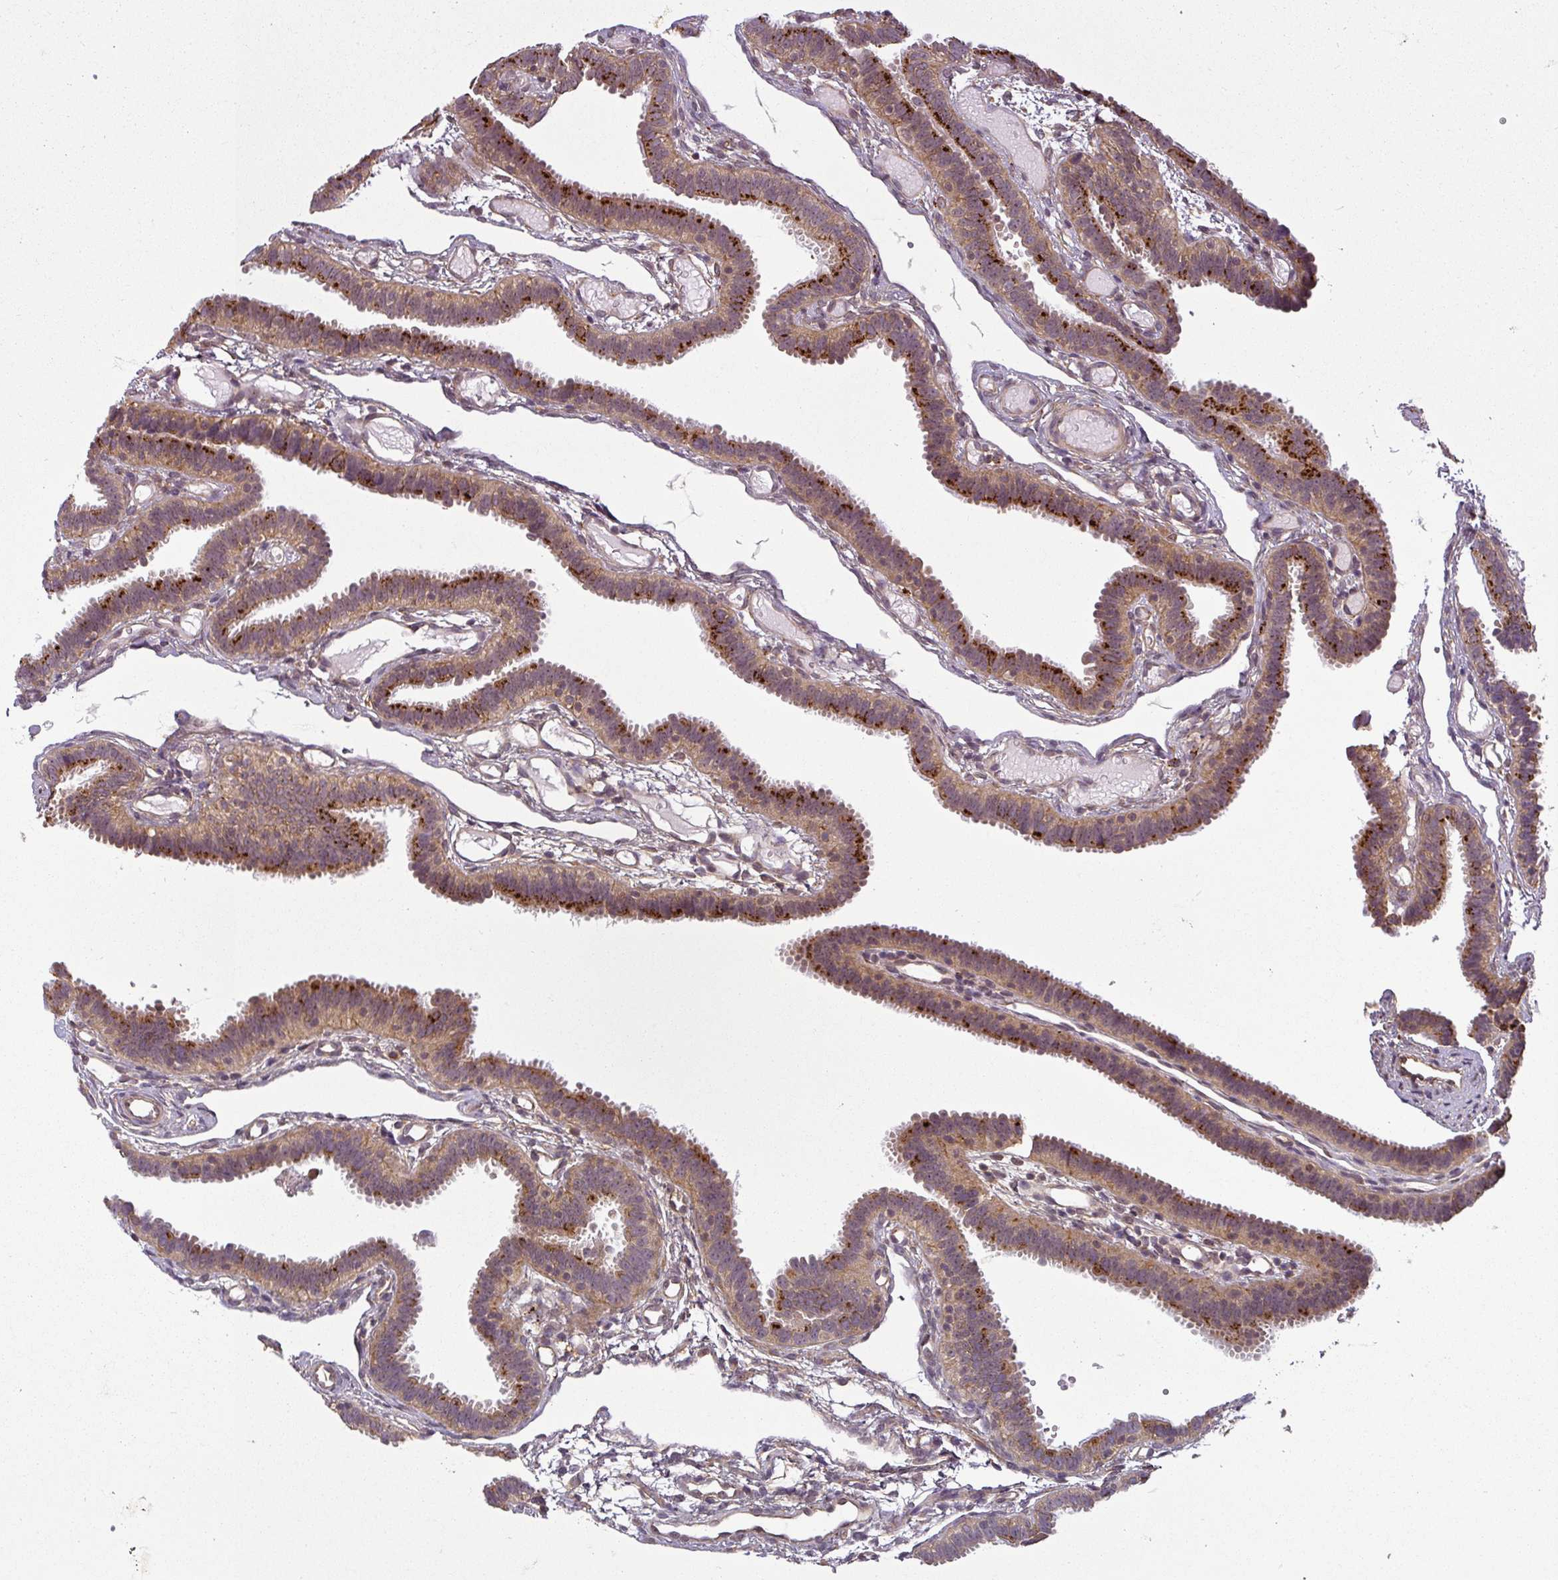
{"staining": {"intensity": "moderate", "quantity": ">75%", "location": "cytoplasmic/membranous,nuclear"}, "tissue": "fallopian tube", "cell_type": "Glandular cells", "image_type": "normal", "snomed": [{"axis": "morphology", "description": "Normal tissue, NOS"}, {"axis": "topography", "description": "Fallopian tube"}], "caption": "Protein positivity by immunohistochemistry shows moderate cytoplasmic/membranous,nuclear staining in about >75% of glandular cells in unremarkable fallopian tube.", "gene": "DIMT1", "patient": {"sex": "female", "age": 37}}